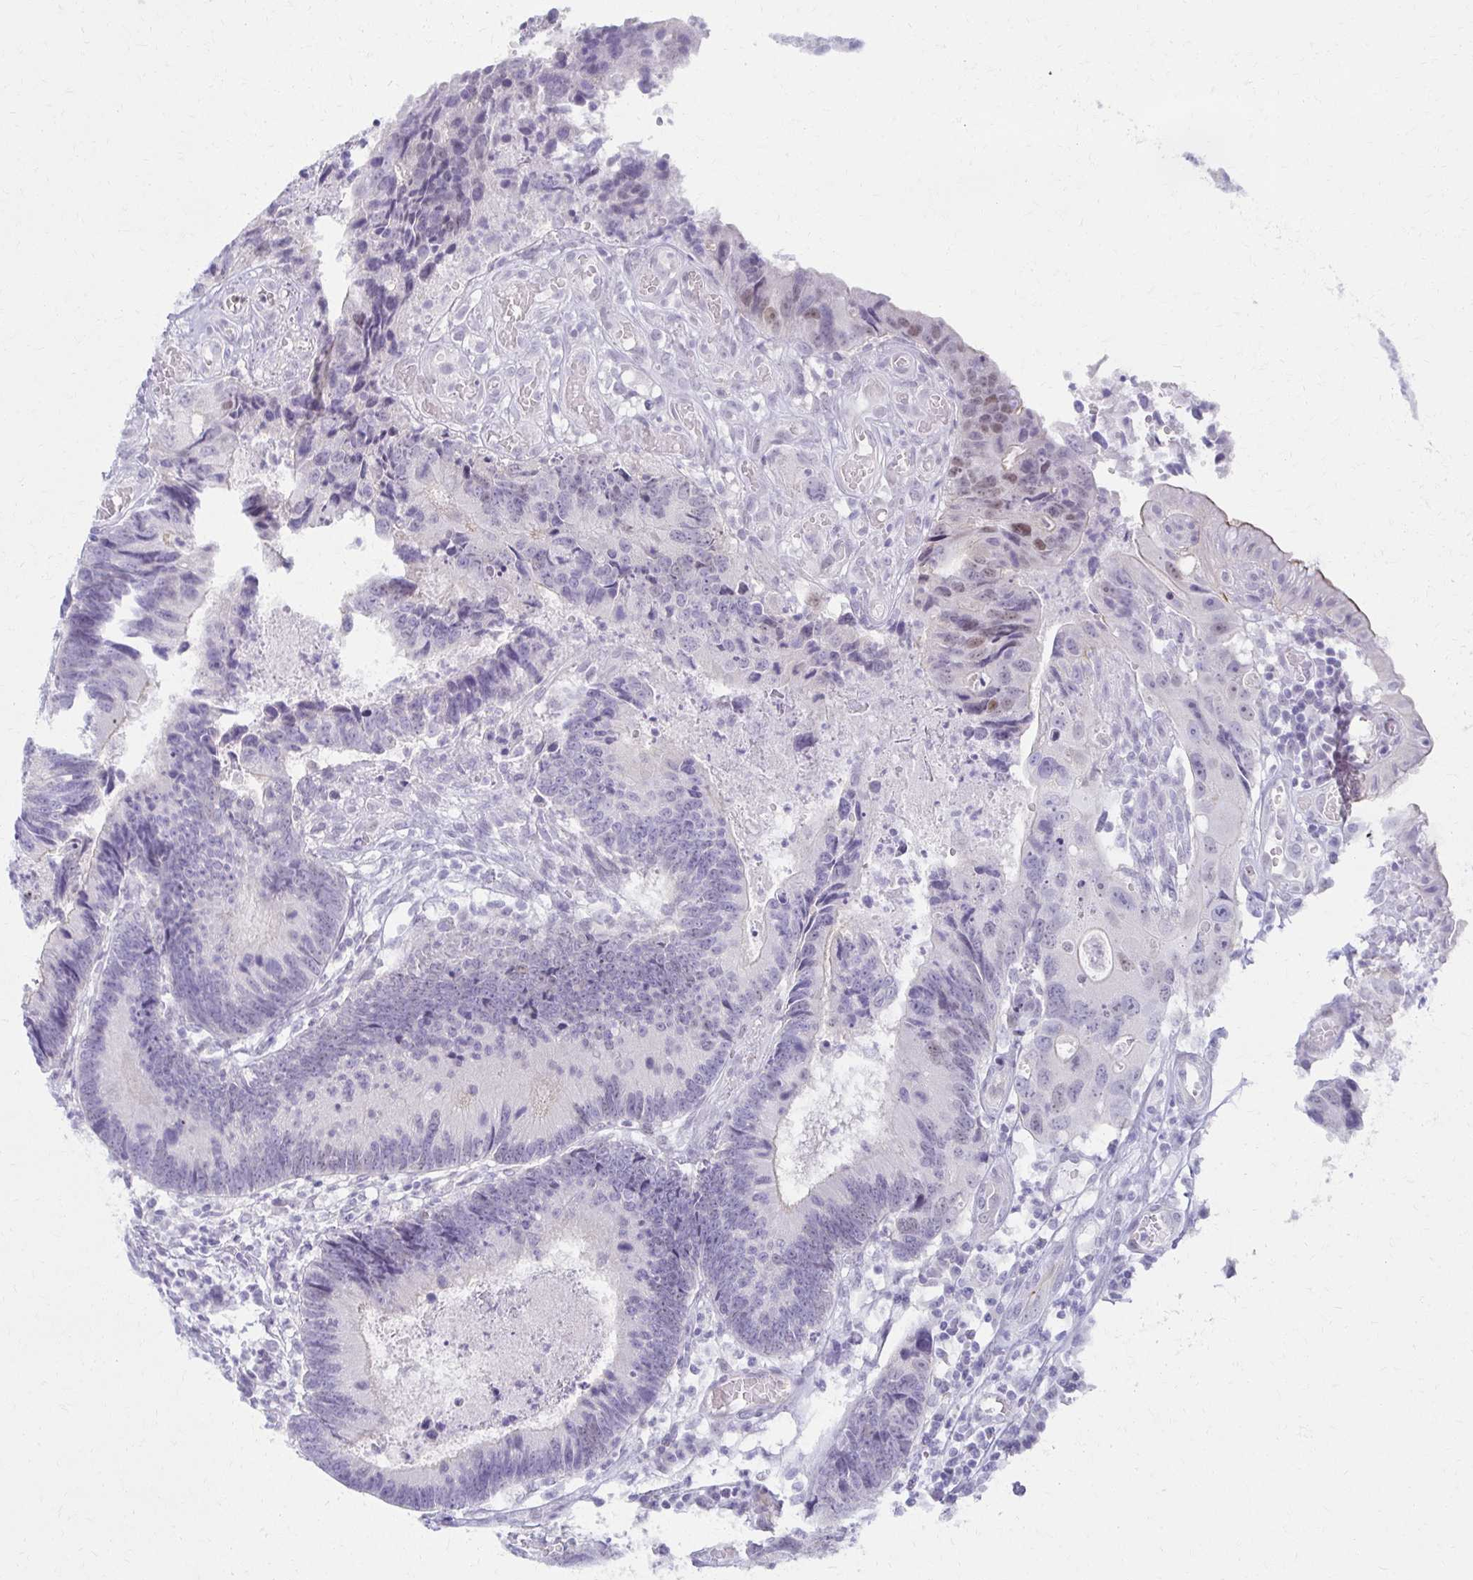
{"staining": {"intensity": "weak", "quantity": "<25%", "location": "nuclear"}, "tissue": "colorectal cancer", "cell_type": "Tumor cells", "image_type": "cancer", "snomed": [{"axis": "morphology", "description": "Adenocarcinoma, NOS"}, {"axis": "topography", "description": "Colon"}], "caption": "IHC photomicrograph of neoplastic tissue: adenocarcinoma (colorectal) stained with DAB exhibits no significant protein staining in tumor cells. The staining is performed using DAB (3,3'-diaminobenzidine) brown chromogen with nuclei counter-stained in using hematoxylin.", "gene": "MORC4", "patient": {"sex": "female", "age": 67}}